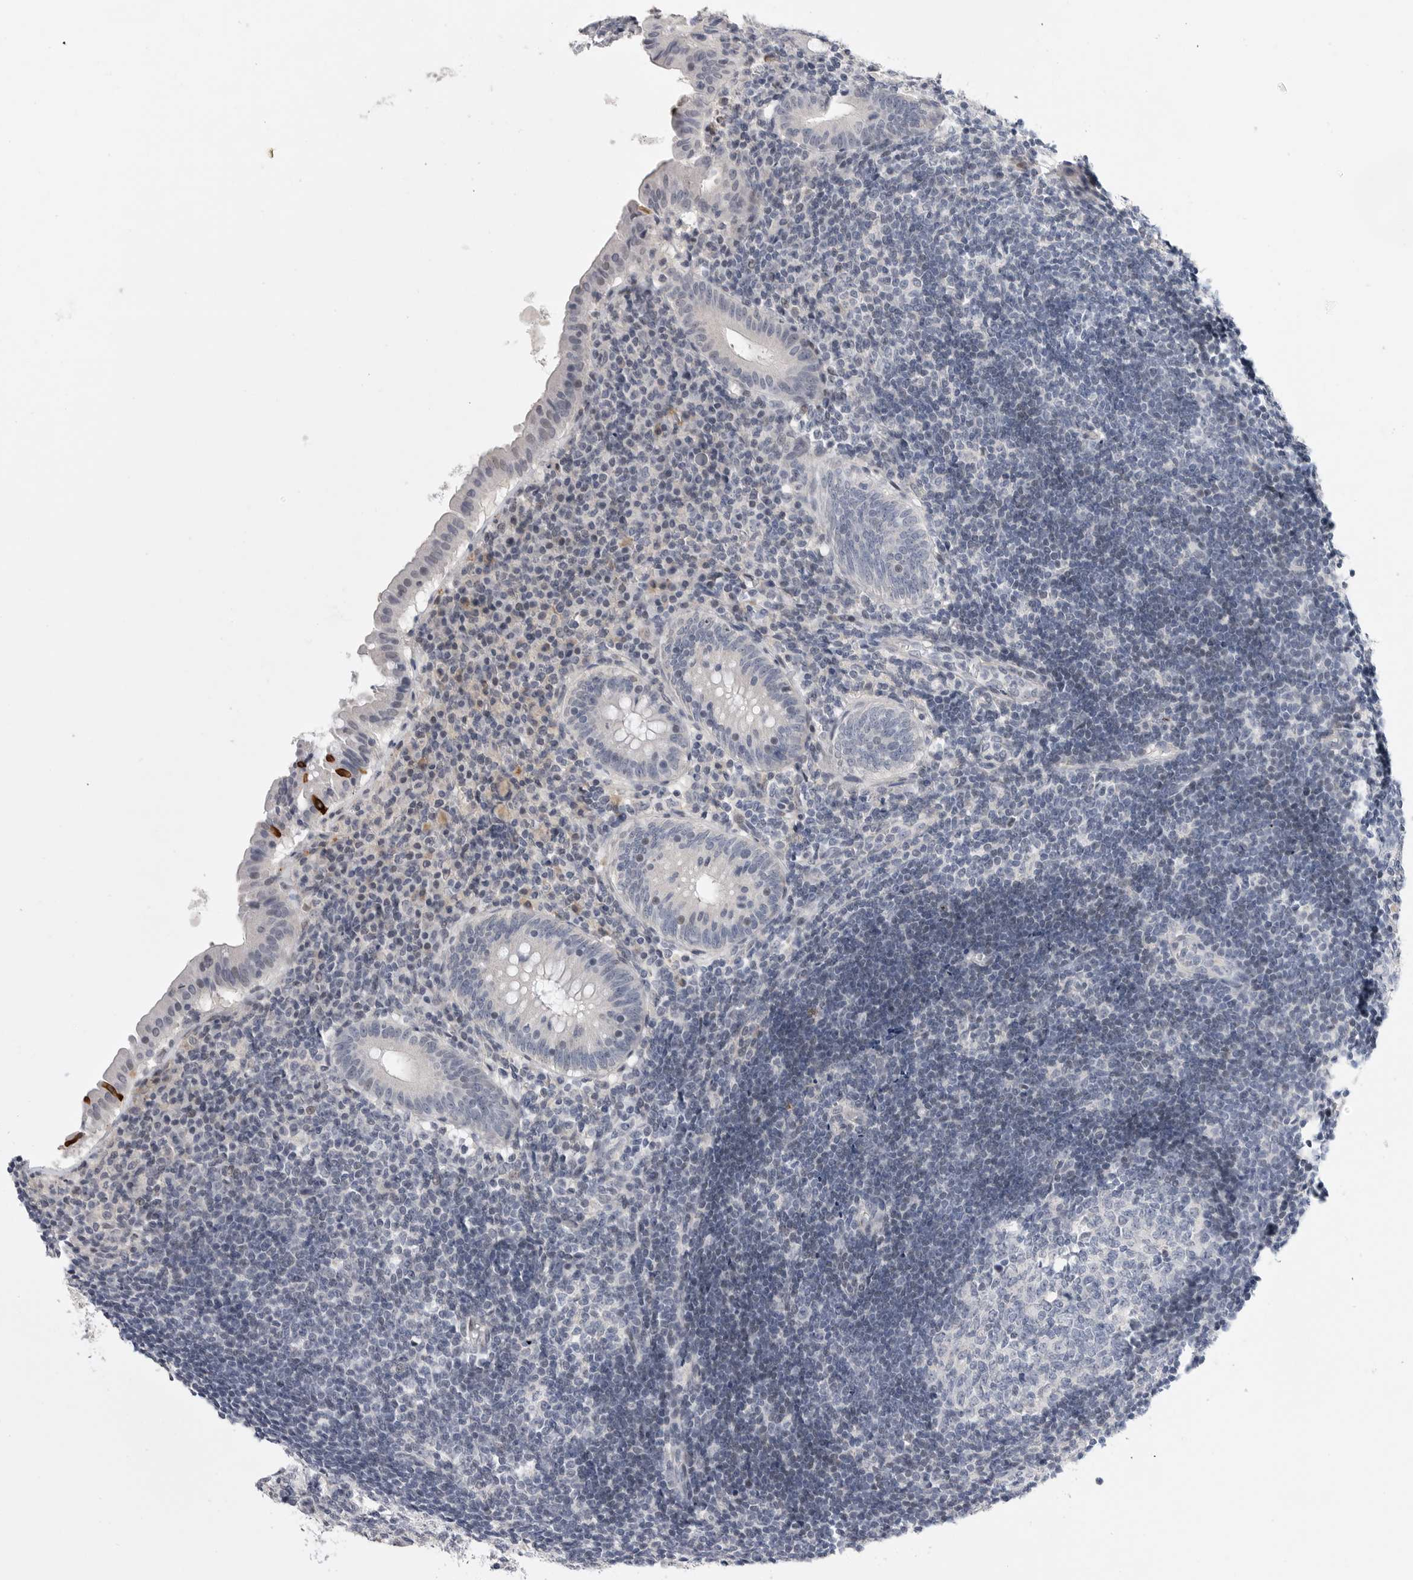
{"staining": {"intensity": "negative", "quantity": "none", "location": "none"}, "tissue": "appendix", "cell_type": "Glandular cells", "image_type": "normal", "snomed": [{"axis": "morphology", "description": "Normal tissue, NOS"}, {"axis": "topography", "description": "Appendix"}], "caption": "High power microscopy micrograph of an immunohistochemistry (IHC) histopathology image of benign appendix, revealing no significant expression in glandular cells. (Stains: DAB IHC with hematoxylin counter stain, Microscopy: brightfield microscopy at high magnification).", "gene": "FBXO43", "patient": {"sex": "female", "age": 54}}